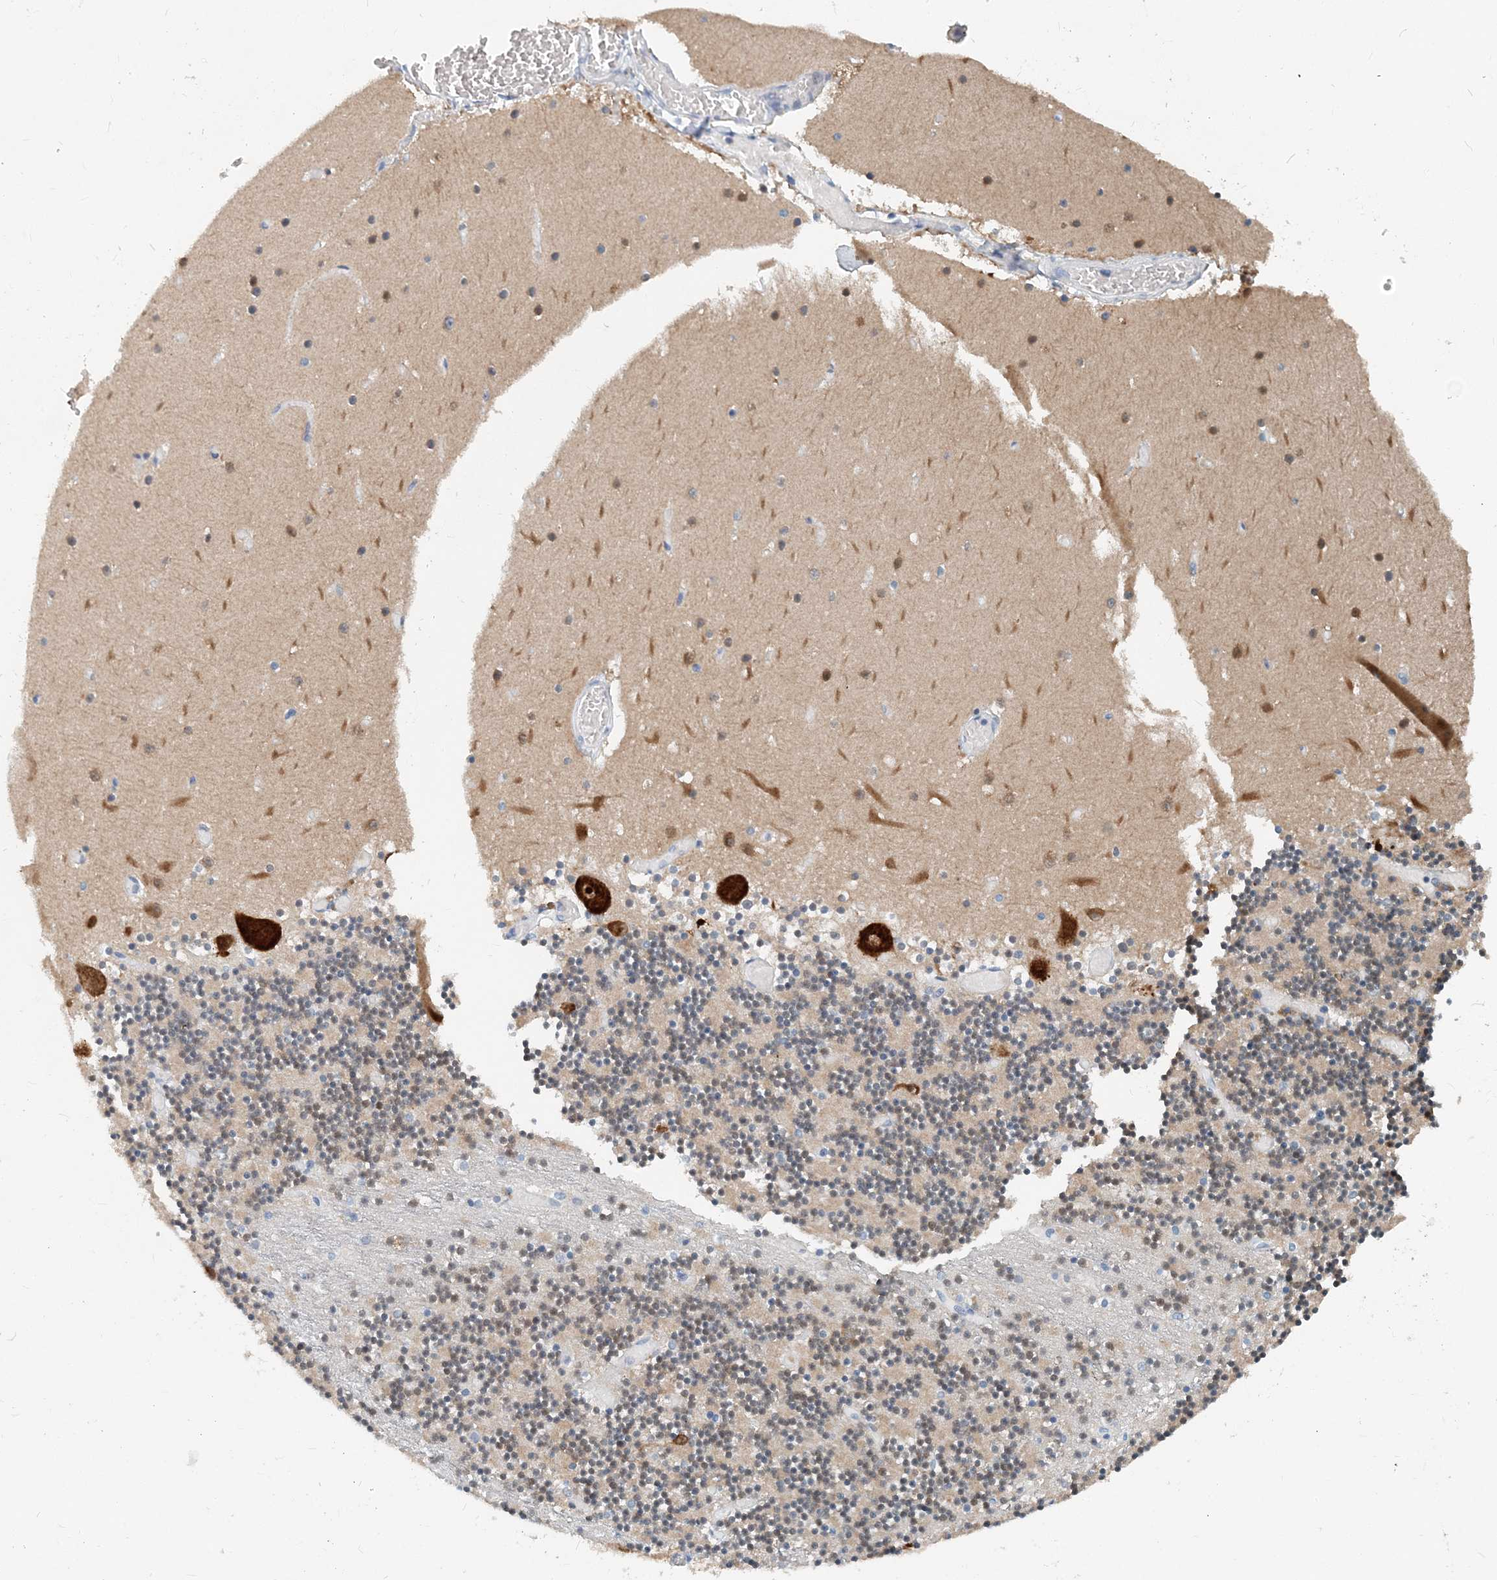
{"staining": {"intensity": "moderate", "quantity": "<25%", "location": "cytoplasmic/membranous"}, "tissue": "cerebellum", "cell_type": "Cells in granular layer", "image_type": "normal", "snomed": [{"axis": "morphology", "description": "Normal tissue, NOS"}, {"axis": "topography", "description": "Cerebellum"}], "caption": "This photomicrograph displays immunohistochemistry staining of normal cerebellum, with low moderate cytoplasmic/membranous expression in approximately <25% of cells in granular layer.", "gene": "EEF1A2", "patient": {"sex": "female", "age": 28}}